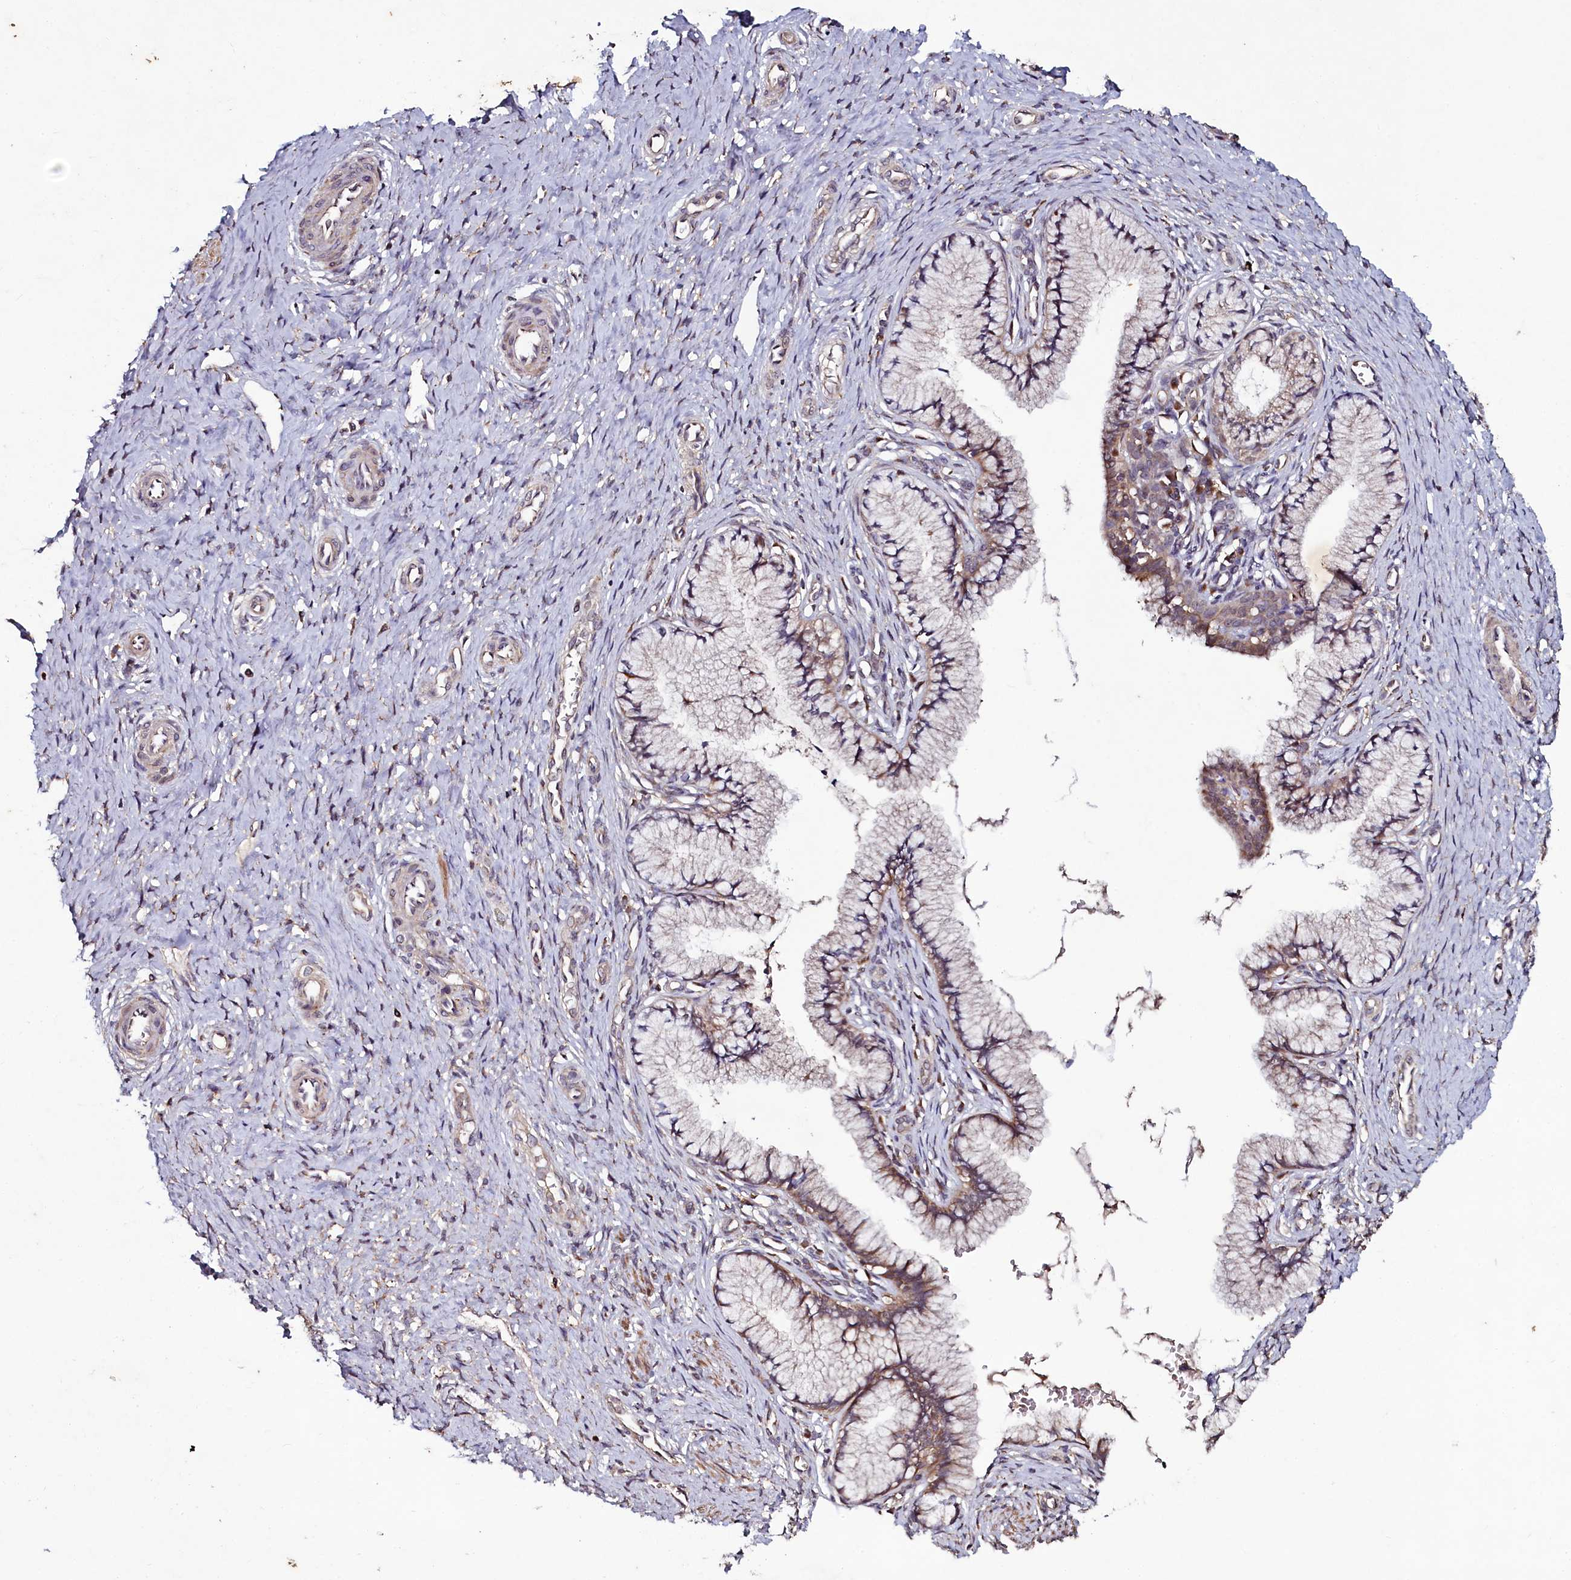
{"staining": {"intensity": "moderate", "quantity": ">75%", "location": "cytoplasmic/membranous"}, "tissue": "cervix", "cell_type": "Glandular cells", "image_type": "normal", "snomed": [{"axis": "morphology", "description": "Normal tissue, NOS"}, {"axis": "topography", "description": "Cervix"}], "caption": "IHC (DAB (3,3'-diaminobenzidine)) staining of normal cervix exhibits moderate cytoplasmic/membranous protein positivity in about >75% of glandular cells. (DAB = brown stain, brightfield microscopy at high magnification).", "gene": "SEC24C", "patient": {"sex": "female", "age": 36}}